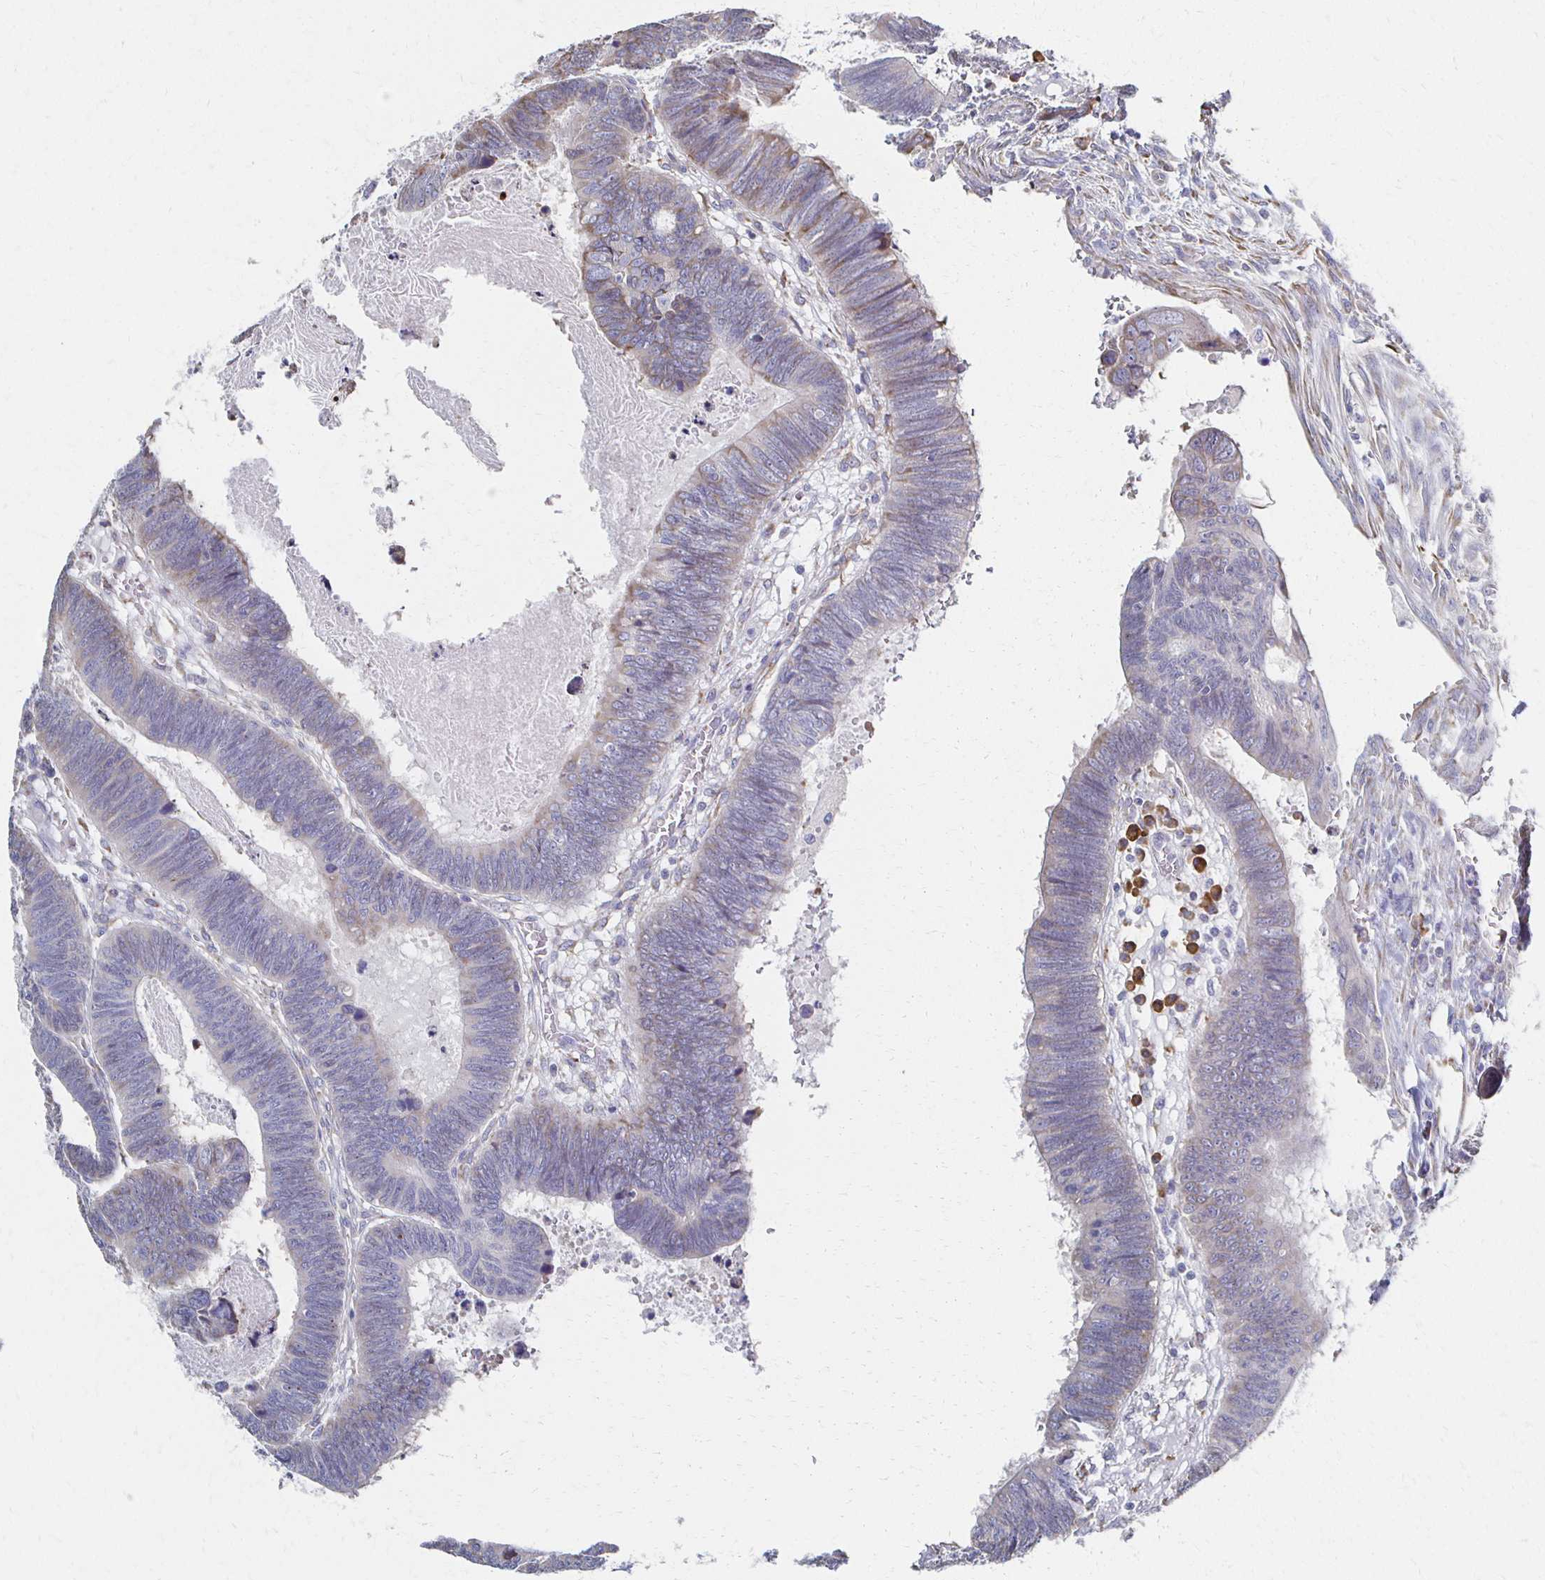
{"staining": {"intensity": "negative", "quantity": "none", "location": "none"}, "tissue": "colorectal cancer", "cell_type": "Tumor cells", "image_type": "cancer", "snomed": [{"axis": "morphology", "description": "Adenocarcinoma, NOS"}, {"axis": "topography", "description": "Colon"}], "caption": "Immunohistochemical staining of adenocarcinoma (colorectal) demonstrates no significant expression in tumor cells.", "gene": "ATP1A3", "patient": {"sex": "male", "age": 62}}